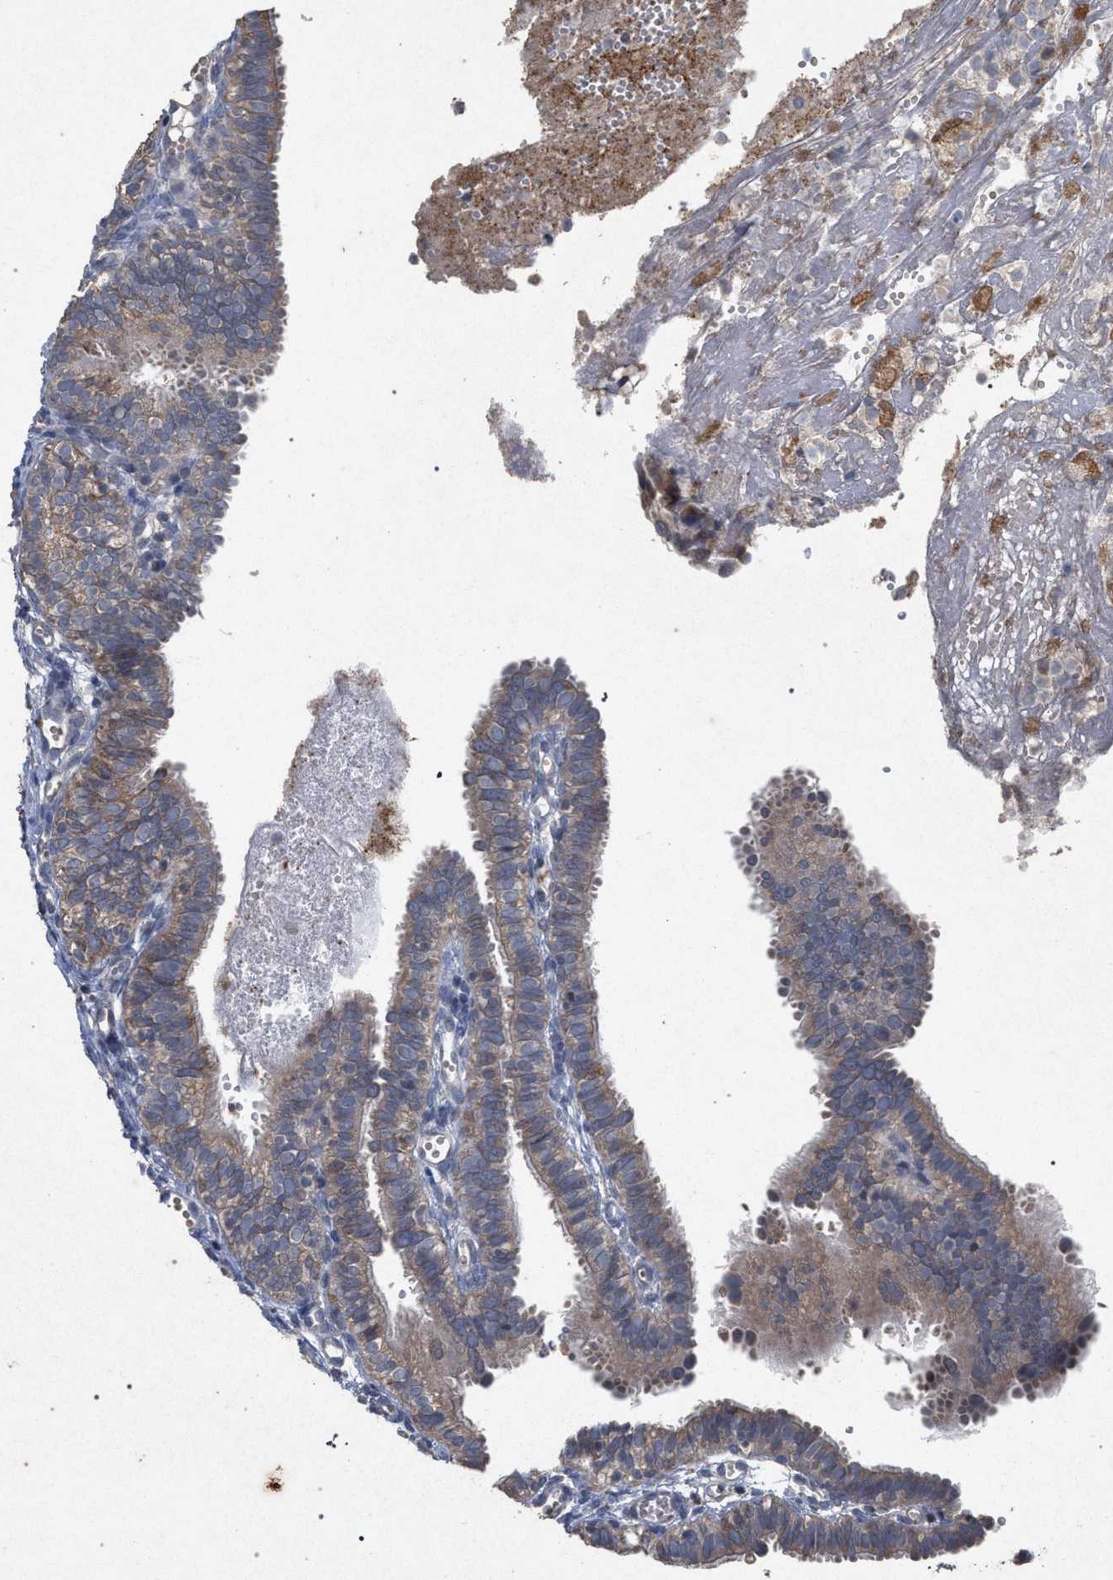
{"staining": {"intensity": "weak", "quantity": "25%-75%", "location": "cytoplasmic/membranous"}, "tissue": "fallopian tube", "cell_type": "Glandular cells", "image_type": "normal", "snomed": [{"axis": "morphology", "description": "Normal tissue, NOS"}, {"axis": "topography", "description": "Fallopian tube"}, {"axis": "topography", "description": "Placenta"}], "caption": "A low amount of weak cytoplasmic/membranous positivity is appreciated in approximately 25%-75% of glandular cells in normal fallopian tube. (DAB (3,3'-diaminobenzidine) IHC with brightfield microscopy, high magnification).", "gene": "PKD2L1", "patient": {"sex": "female", "age": 34}}